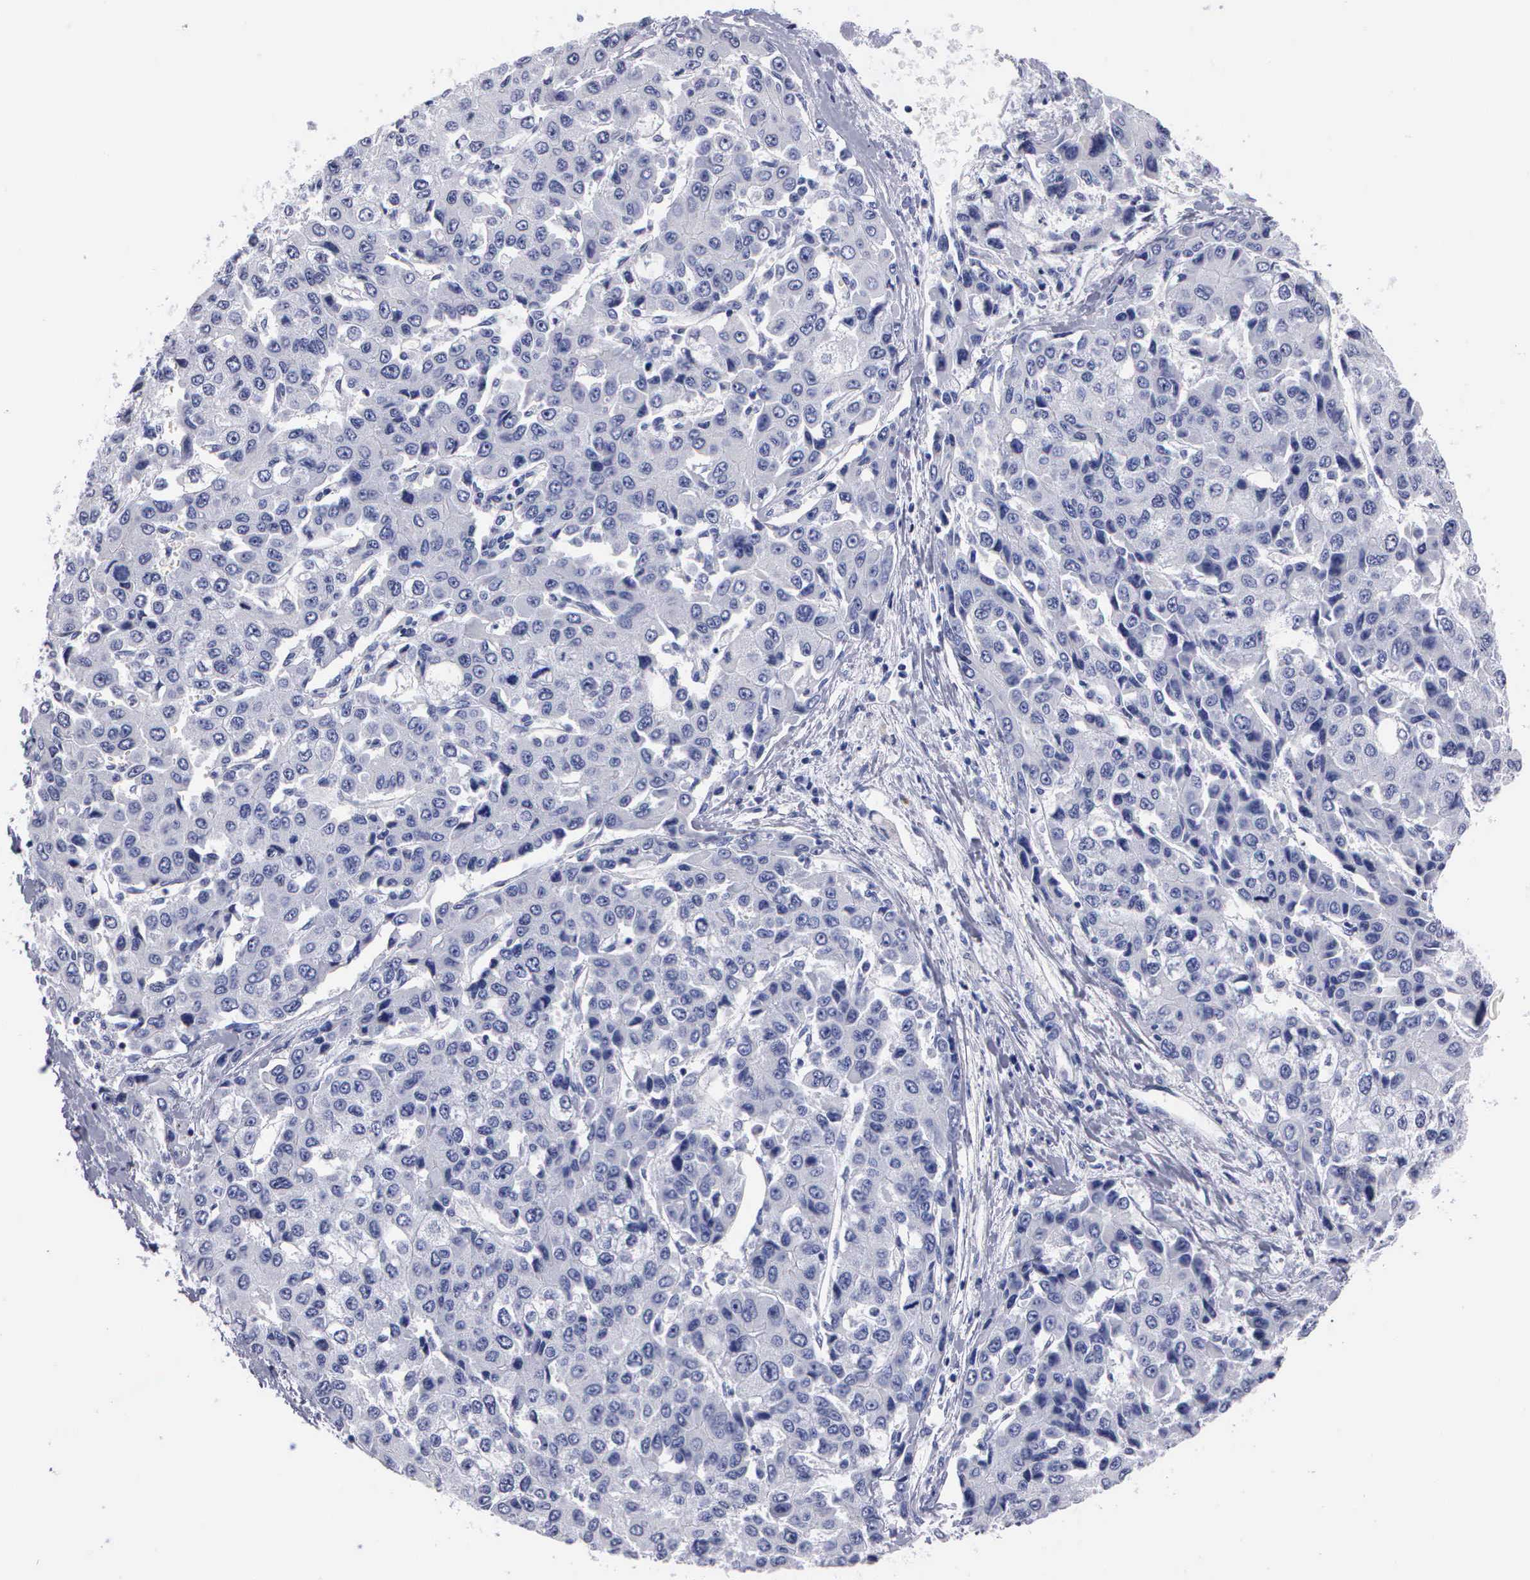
{"staining": {"intensity": "negative", "quantity": "none", "location": "none"}, "tissue": "liver cancer", "cell_type": "Tumor cells", "image_type": "cancer", "snomed": [{"axis": "morphology", "description": "Carcinoma, Hepatocellular, NOS"}, {"axis": "topography", "description": "Liver"}], "caption": "Tumor cells are negative for brown protein staining in liver cancer (hepatocellular carcinoma).", "gene": "CYP19A1", "patient": {"sex": "female", "age": 66}}